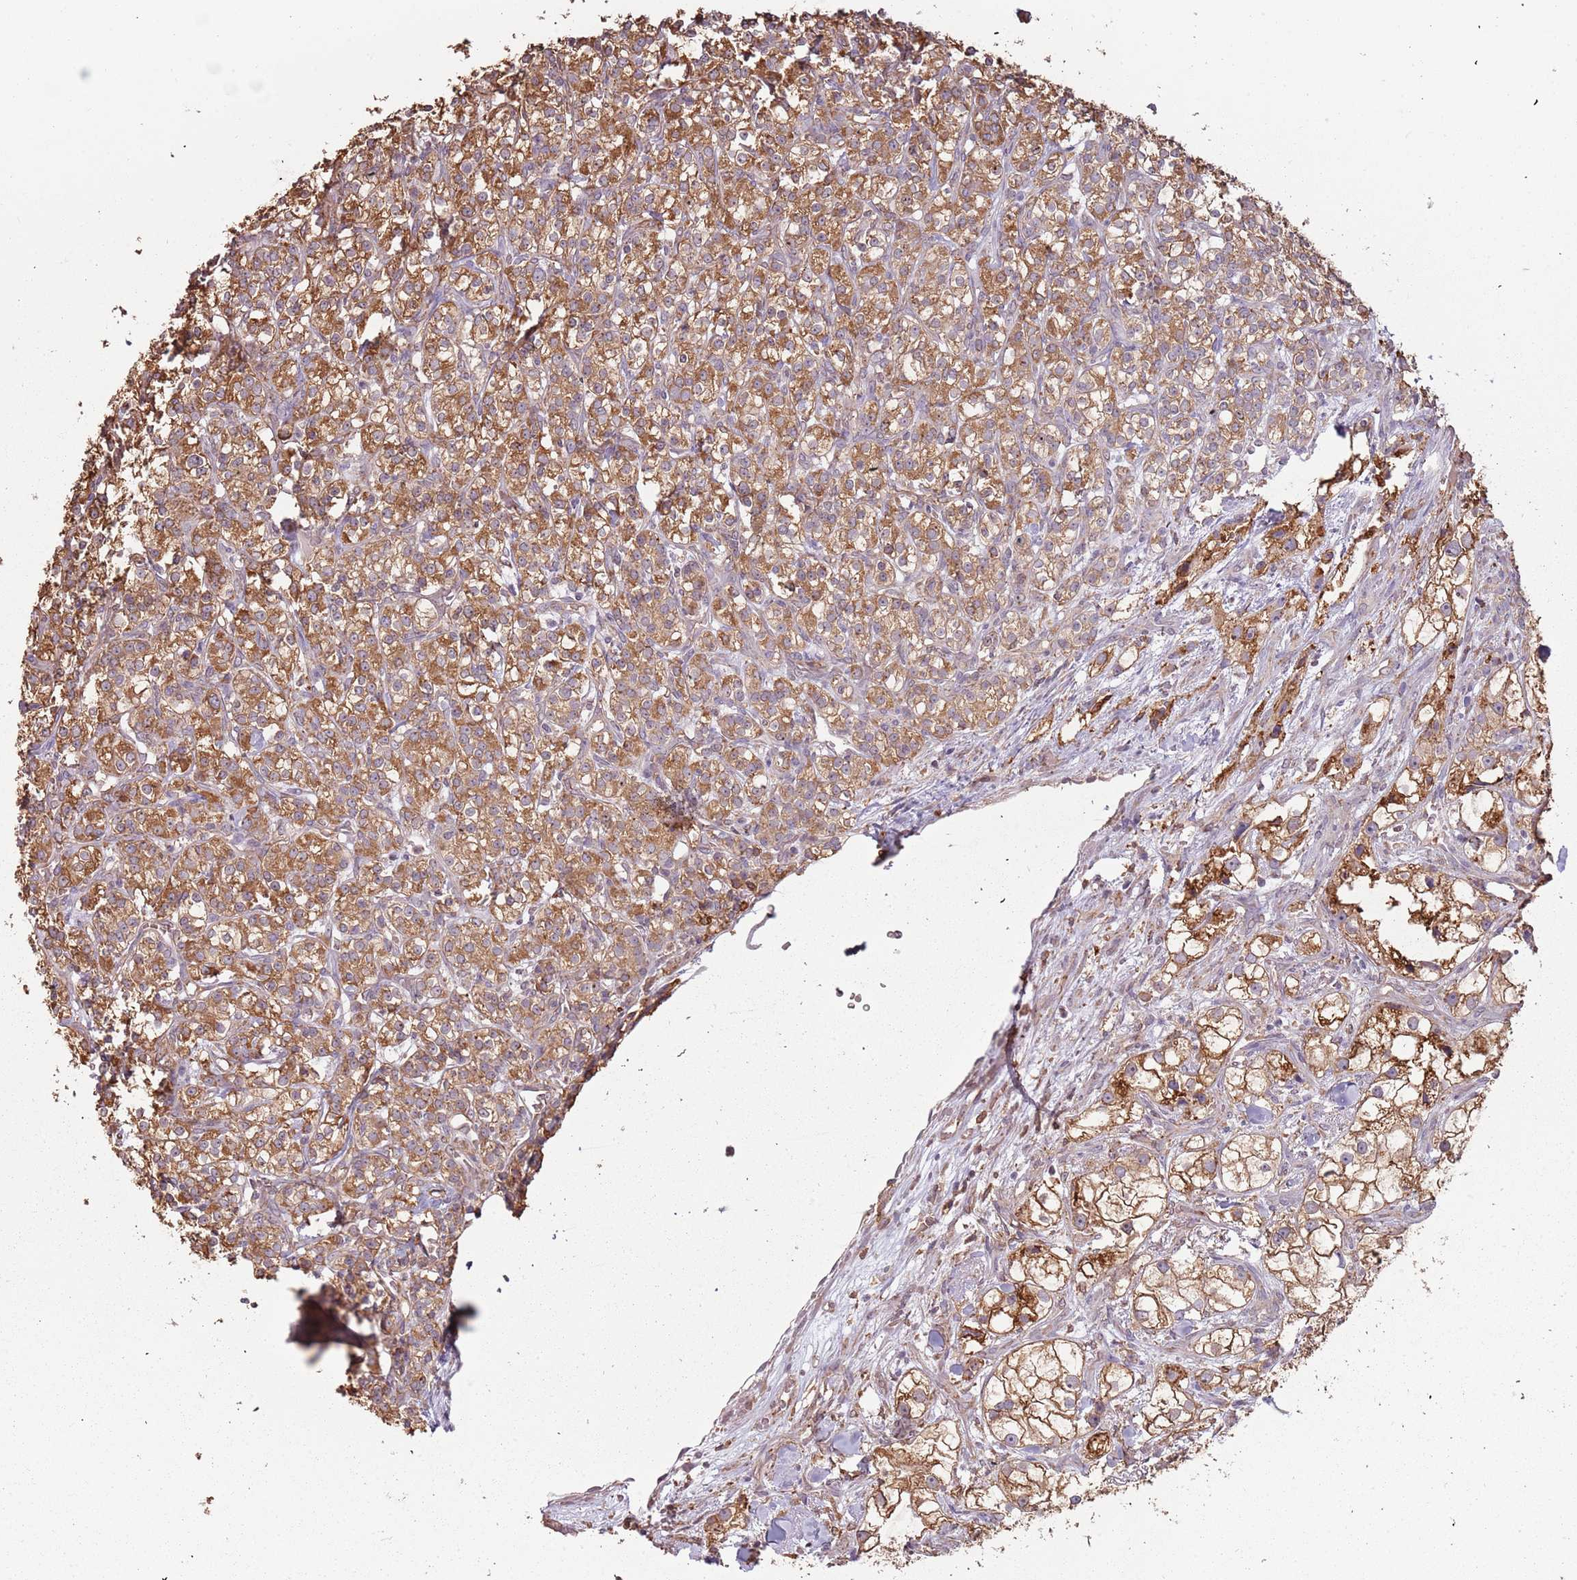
{"staining": {"intensity": "moderate", "quantity": ">75%", "location": "cytoplasmic/membranous"}, "tissue": "renal cancer", "cell_type": "Tumor cells", "image_type": "cancer", "snomed": [{"axis": "morphology", "description": "Adenocarcinoma, NOS"}, {"axis": "topography", "description": "Kidney"}], "caption": "A brown stain highlights moderate cytoplasmic/membranous staining of a protein in human renal cancer (adenocarcinoma) tumor cells. (Brightfield microscopy of DAB IHC at high magnification).", "gene": "ATOSB", "patient": {"sex": "male", "age": 77}}